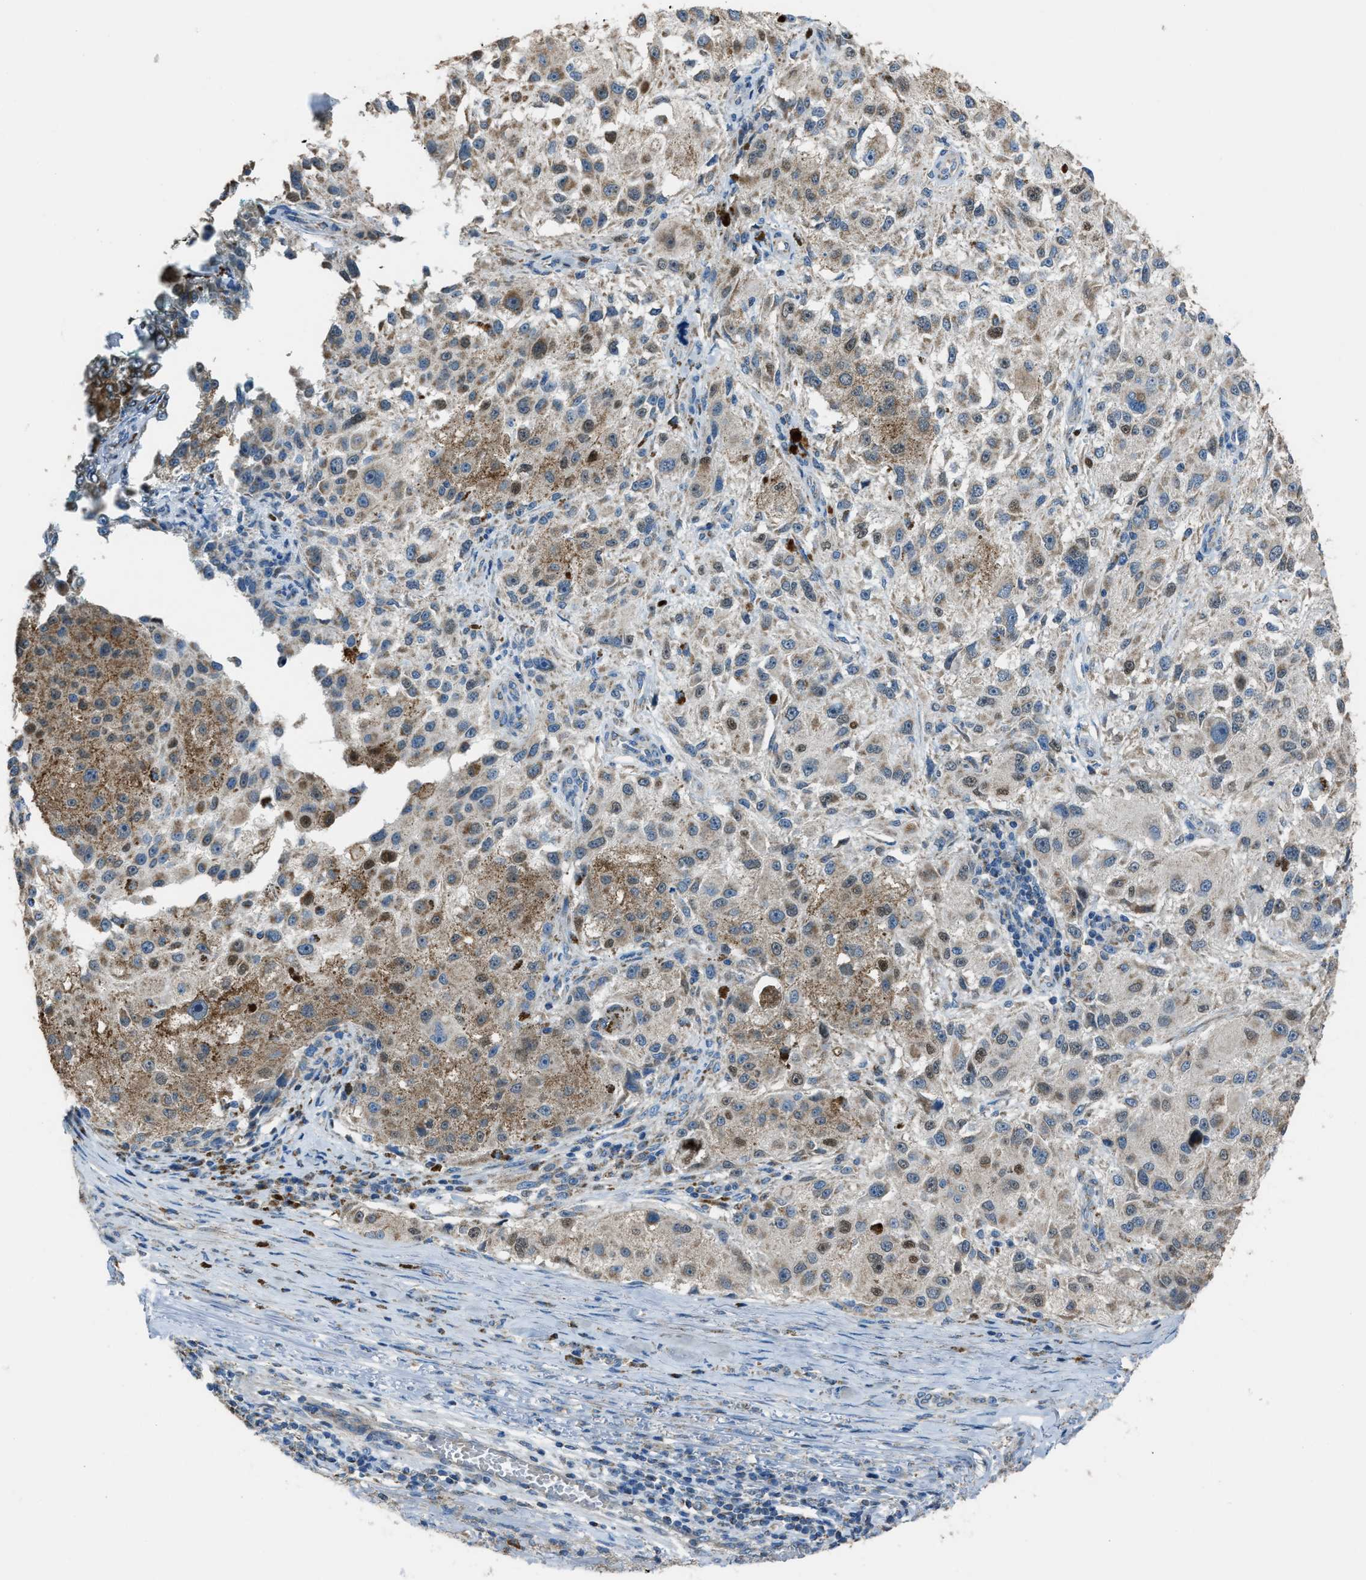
{"staining": {"intensity": "moderate", "quantity": "25%-75%", "location": "cytoplasmic/membranous"}, "tissue": "melanoma", "cell_type": "Tumor cells", "image_type": "cancer", "snomed": [{"axis": "morphology", "description": "Necrosis, NOS"}, {"axis": "morphology", "description": "Malignant melanoma, NOS"}, {"axis": "topography", "description": "Skin"}], "caption": "The histopathology image exhibits a brown stain indicating the presence of a protein in the cytoplasmic/membranous of tumor cells in melanoma.", "gene": "SLC25A11", "patient": {"sex": "female", "age": 87}}